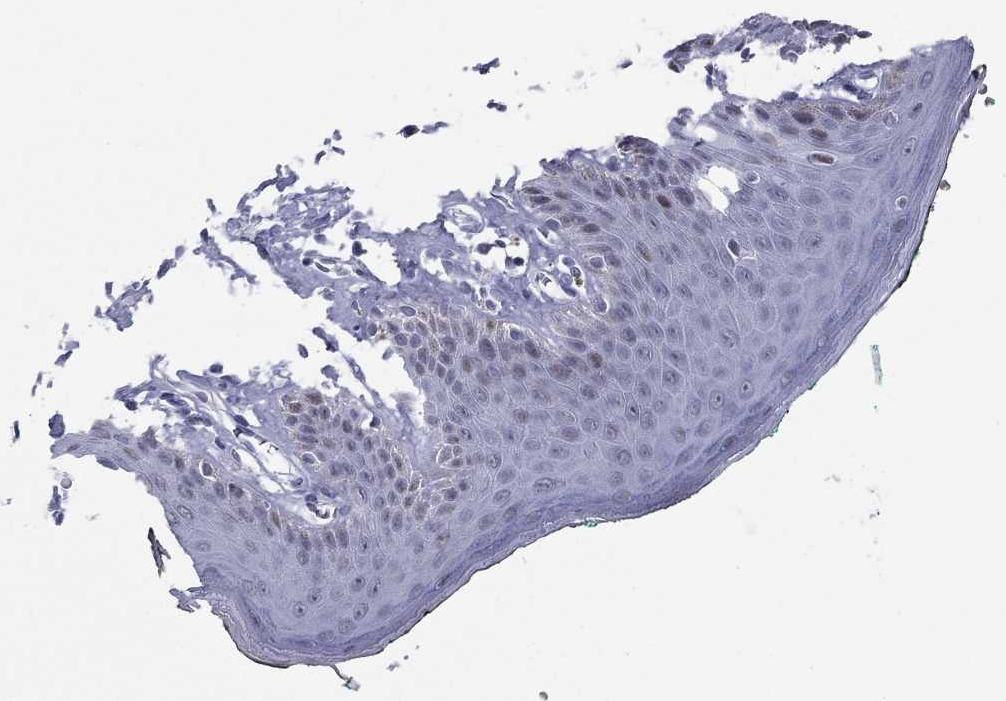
{"staining": {"intensity": "negative", "quantity": "none", "location": "none"}, "tissue": "skin", "cell_type": "Epidermal cells", "image_type": "normal", "snomed": [{"axis": "morphology", "description": "Normal tissue, NOS"}, {"axis": "topography", "description": "Vulva"}, {"axis": "topography", "description": "Peripheral nerve tissue"}], "caption": "Immunohistochemistry (IHC) of normal human skin shows no staining in epidermal cells.", "gene": "ASF1B", "patient": {"sex": "female", "age": 66}}